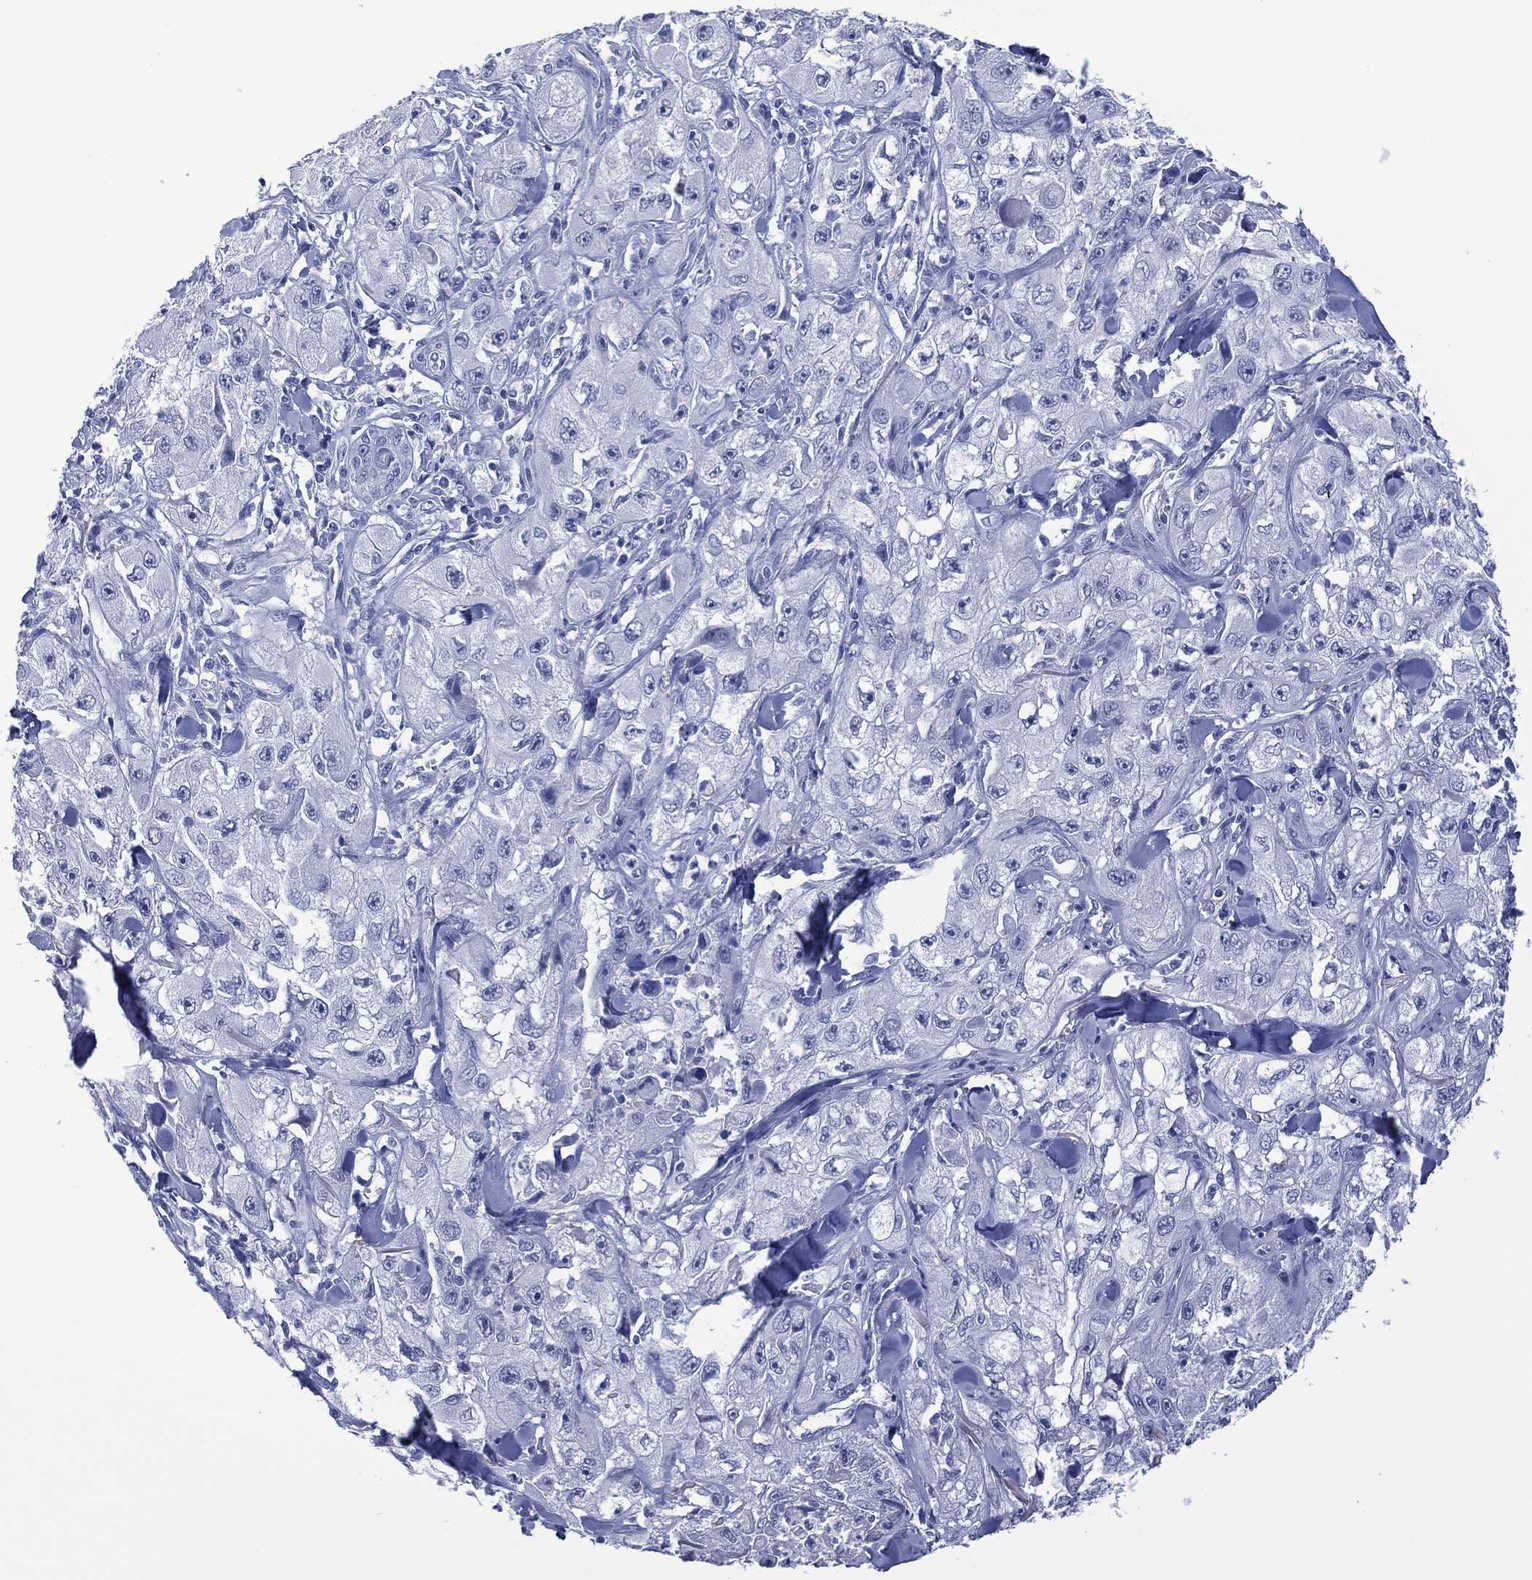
{"staining": {"intensity": "negative", "quantity": "none", "location": "none"}, "tissue": "skin cancer", "cell_type": "Tumor cells", "image_type": "cancer", "snomed": [{"axis": "morphology", "description": "Squamous cell carcinoma, NOS"}, {"axis": "topography", "description": "Skin"}, {"axis": "topography", "description": "Subcutis"}], "caption": "The image reveals no significant staining in tumor cells of squamous cell carcinoma (skin).", "gene": "UTF1", "patient": {"sex": "male", "age": 73}}